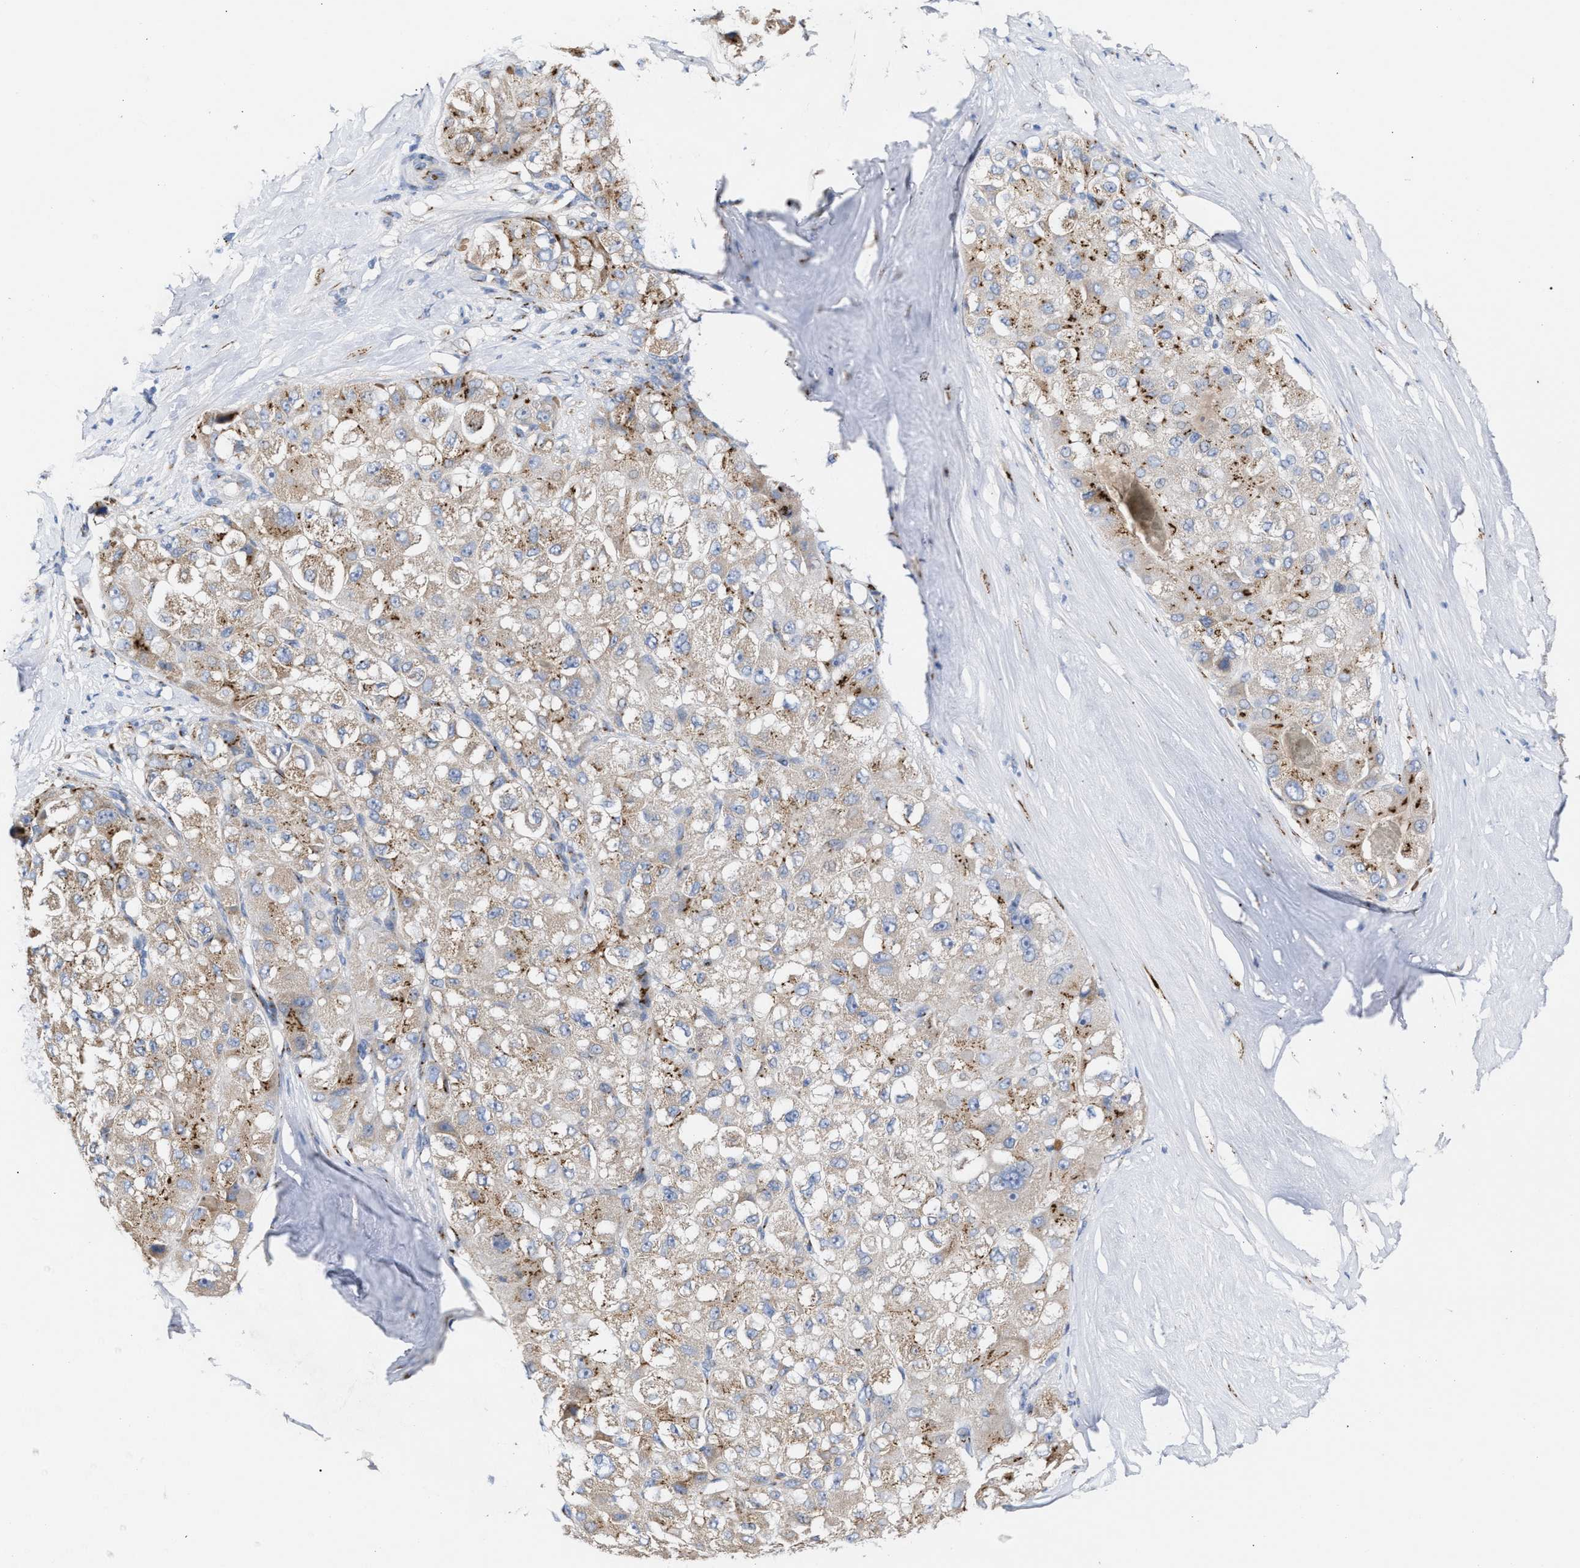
{"staining": {"intensity": "strong", "quantity": ">75%", "location": "cytoplasmic/membranous"}, "tissue": "liver cancer", "cell_type": "Tumor cells", "image_type": "cancer", "snomed": [{"axis": "morphology", "description": "Carcinoma, Hepatocellular, NOS"}, {"axis": "topography", "description": "Liver"}], "caption": "Immunohistochemical staining of human liver cancer displays strong cytoplasmic/membranous protein staining in approximately >75% of tumor cells.", "gene": "CCL2", "patient": {"sex": "male", "age": 80}}